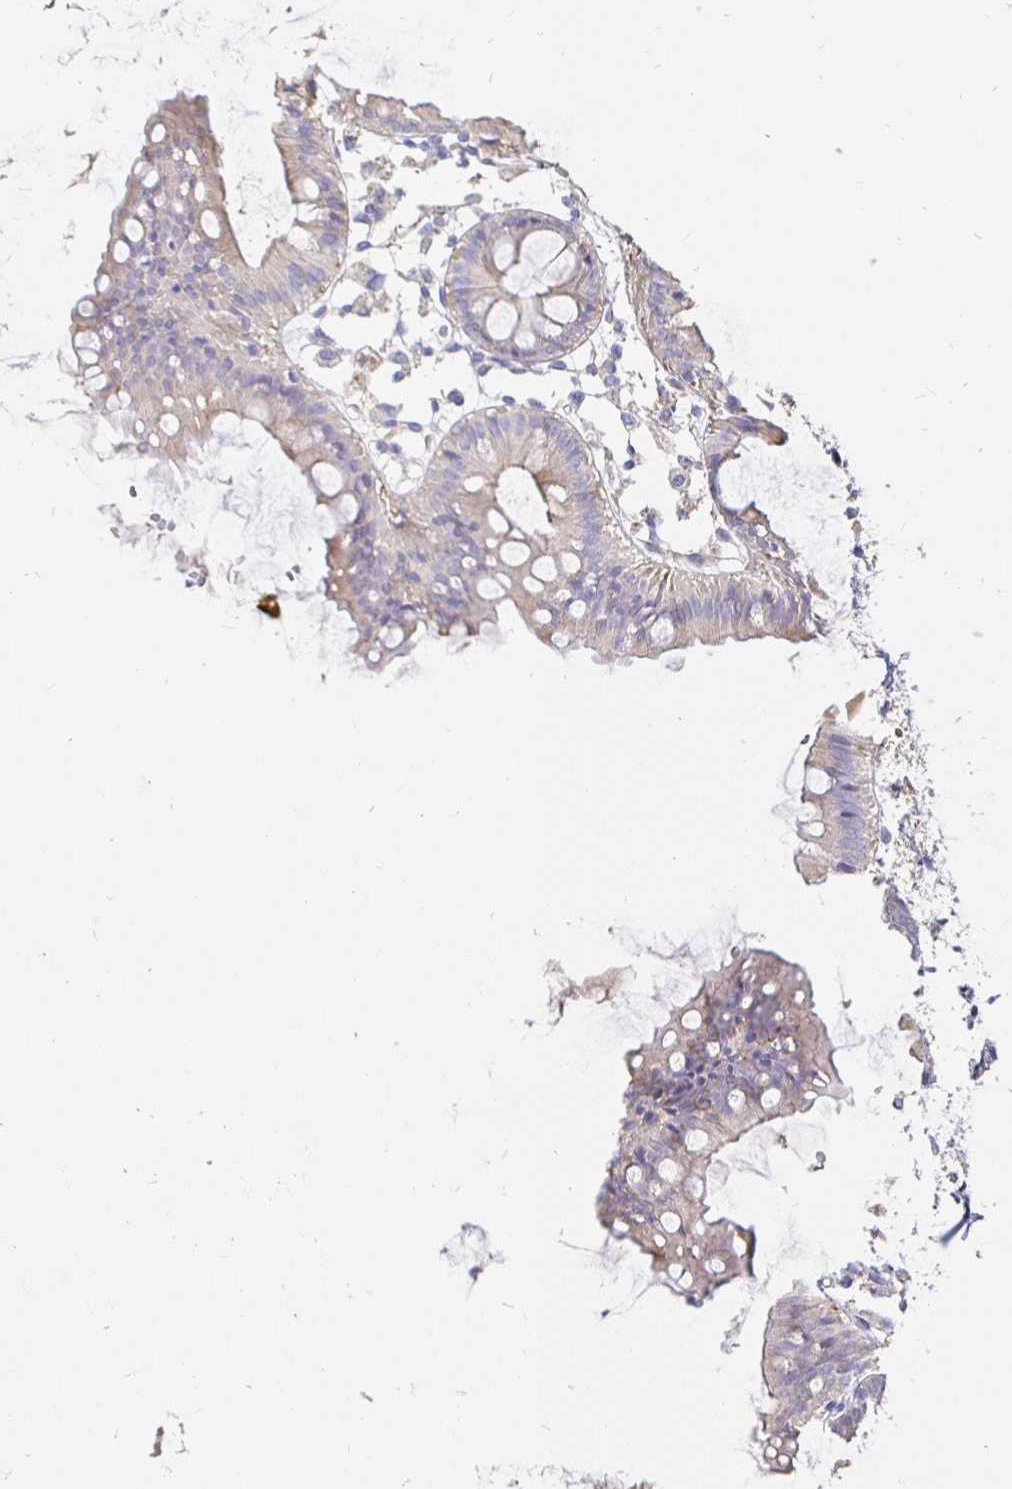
{"staining": {"intensity": "weak", "quantity": ">75%", "location": "cytoplasmic/membranous"}, "tissue": "colon", "cell_type": "Endothelial cells", "image_type": "normal", "snomed": [{"axis": "morphology", "description": "Normal tissue, NOS"}, {"axis": "topography", "description": "Colon"}], "caption": "Unremarkable colon was stained to show a protein in brown. There is low levels of weak cytoplasmic/membranous expression in about >75% of endothelial cells.", "gene": "PALM2AKAP2", "patient": {"sex": "female", "age": 84}}